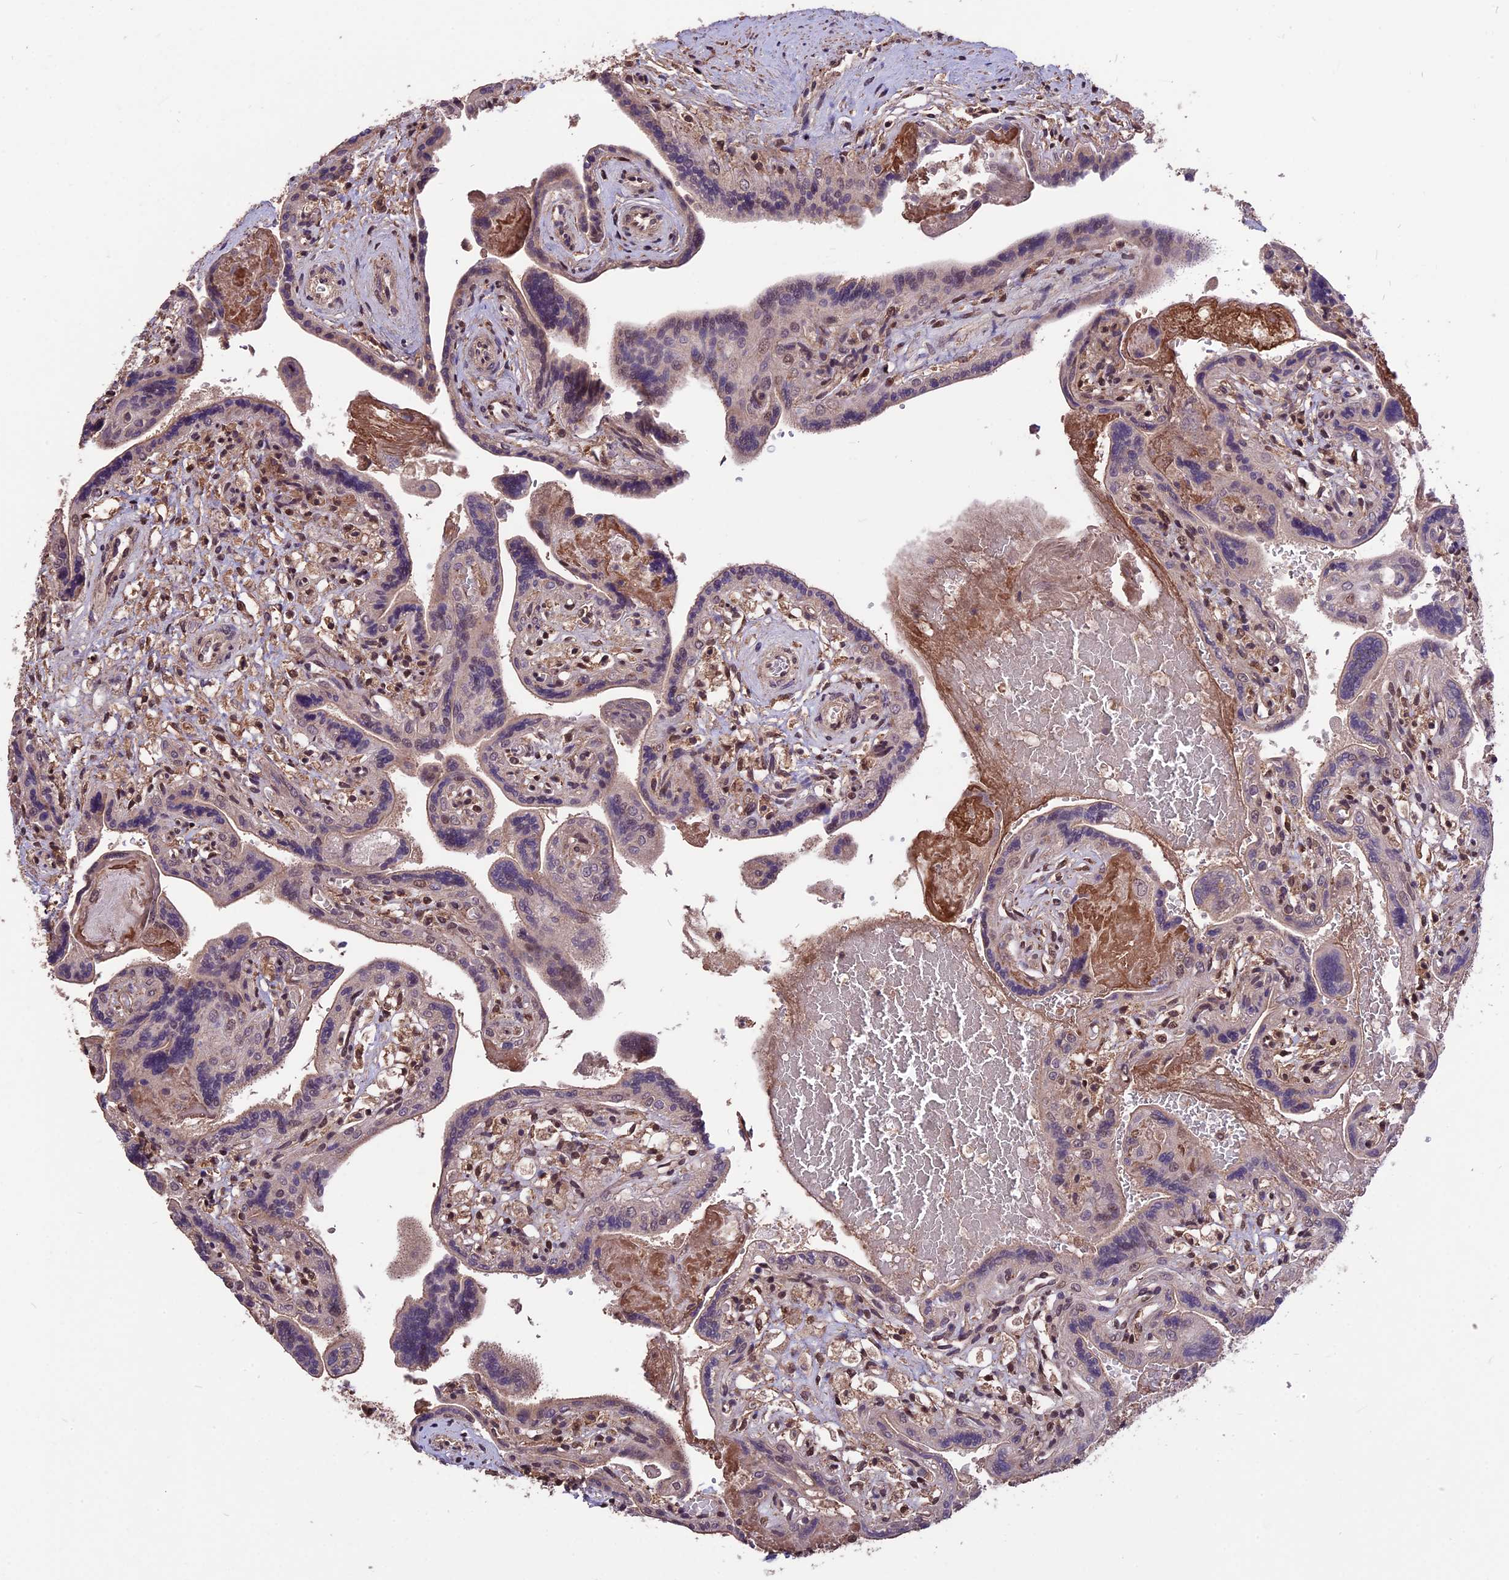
{"staining": {"intensity": "moderate", "quantity": "25%-75%", "location": "cytoplasmic/membranous,nuclear"}, "tissue": "placenta", "cell_type": "Trophoblastic cells", "image_type": "normal", "snomed": [{"axis": "morphology", "description": "Normal tissue, NOS"}, {"axis": "topography", "description": "Placenta"}], "caption": "This histopathology image exhibits normal placenta stained with IHC to label a protein in brown. The cytoplasmic/membranous,nuclear of trophoblastic cells show moderate positivity for the protein. Nuclei are counter-stained blue.", "gene": "ZNF598", "patient": {"sex": "female", "age": 37}}